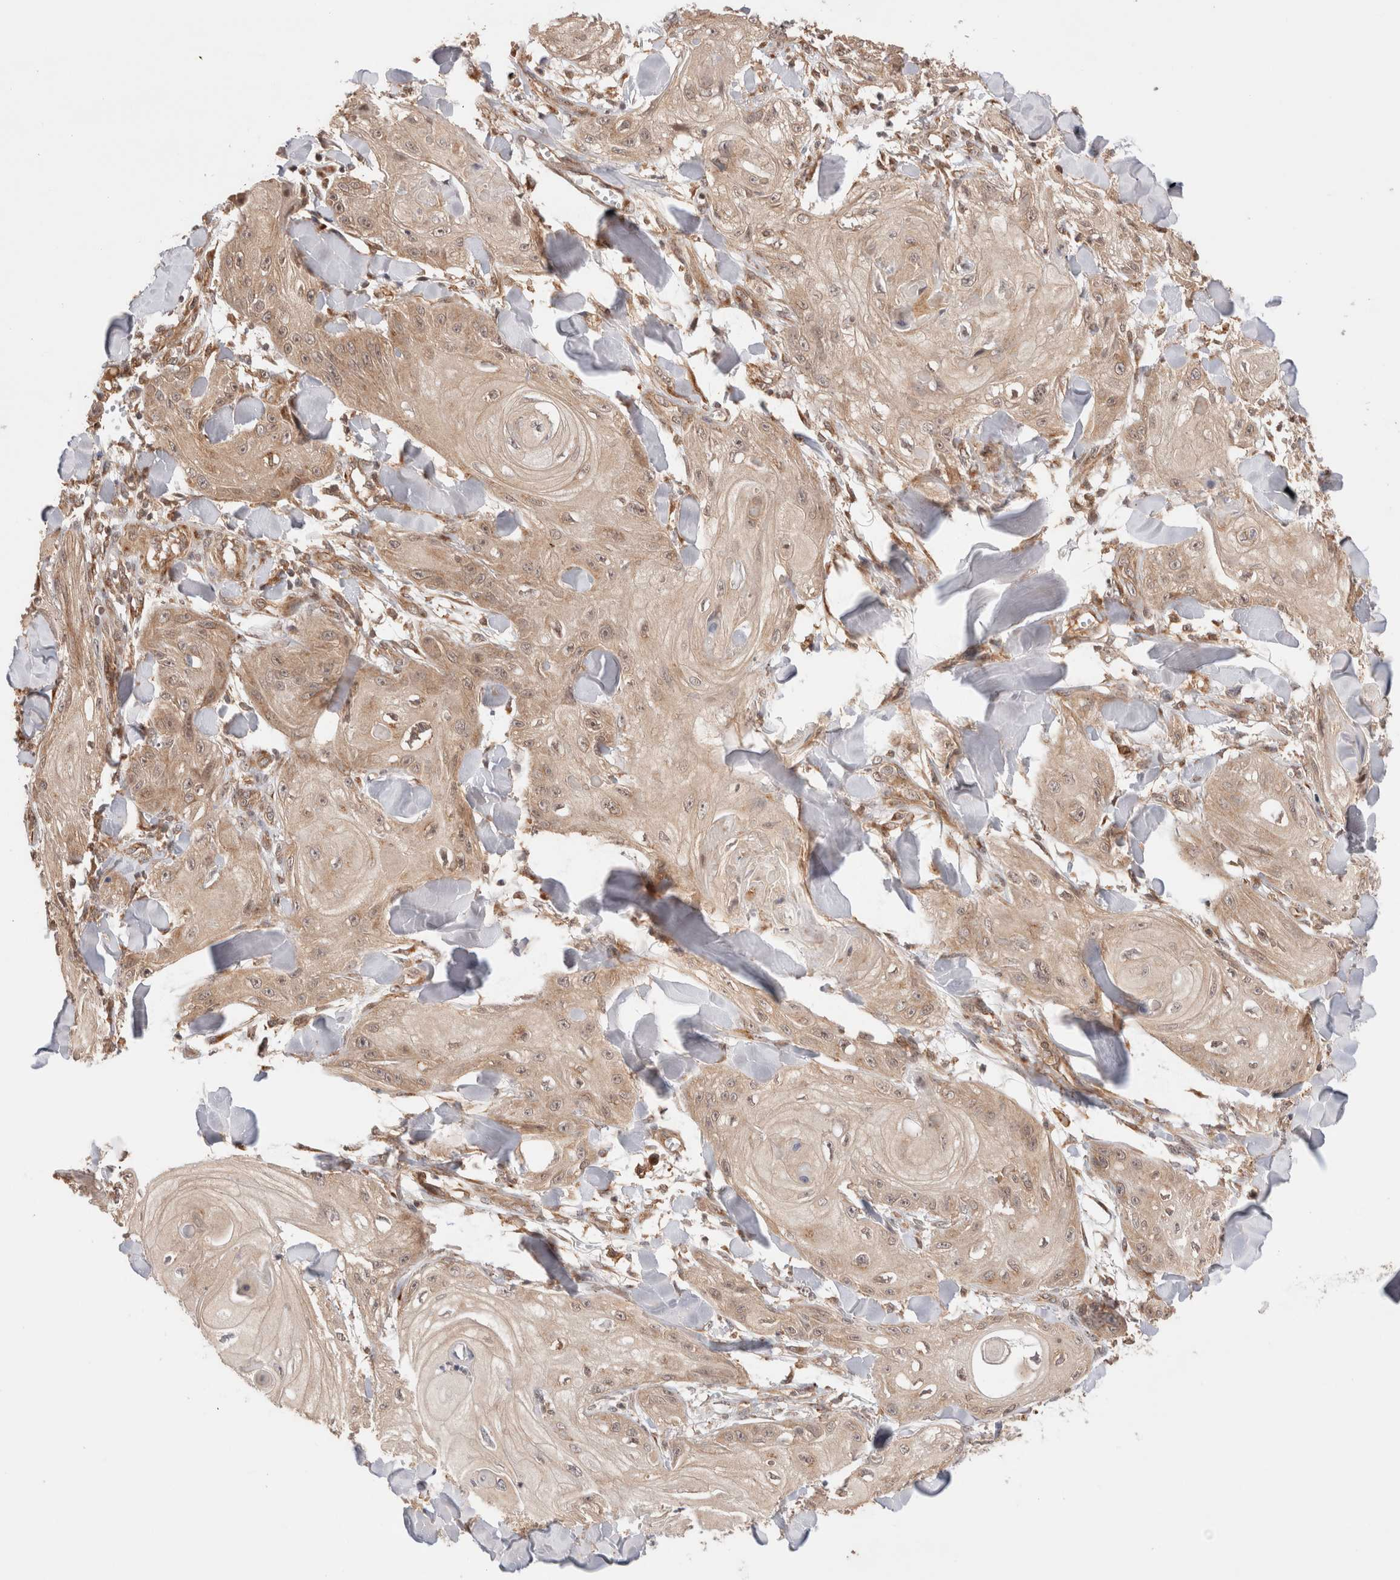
{"staining": {"intensity": "weak", "quantity": ">75%", "location": "cytoplasmic/membranous,nuclear"}, "tissue": "skin cancer", "cell_type": "Tumor cells", "image_type": "cancer", "snomed": [{"axis": "morphology", "description": "Squamous cell carcinoma, NOS"}, {"axis": "topography", "description": "Skin"}], "caption": "The immunohistochemical stain shows weak cytoplasmic/membranous and nuclear expression in tumor cells of squamous cell carcinoma (skin) tissue.", "gene": "SIKE1", "patient": {"sex": "male", "age": 74}}